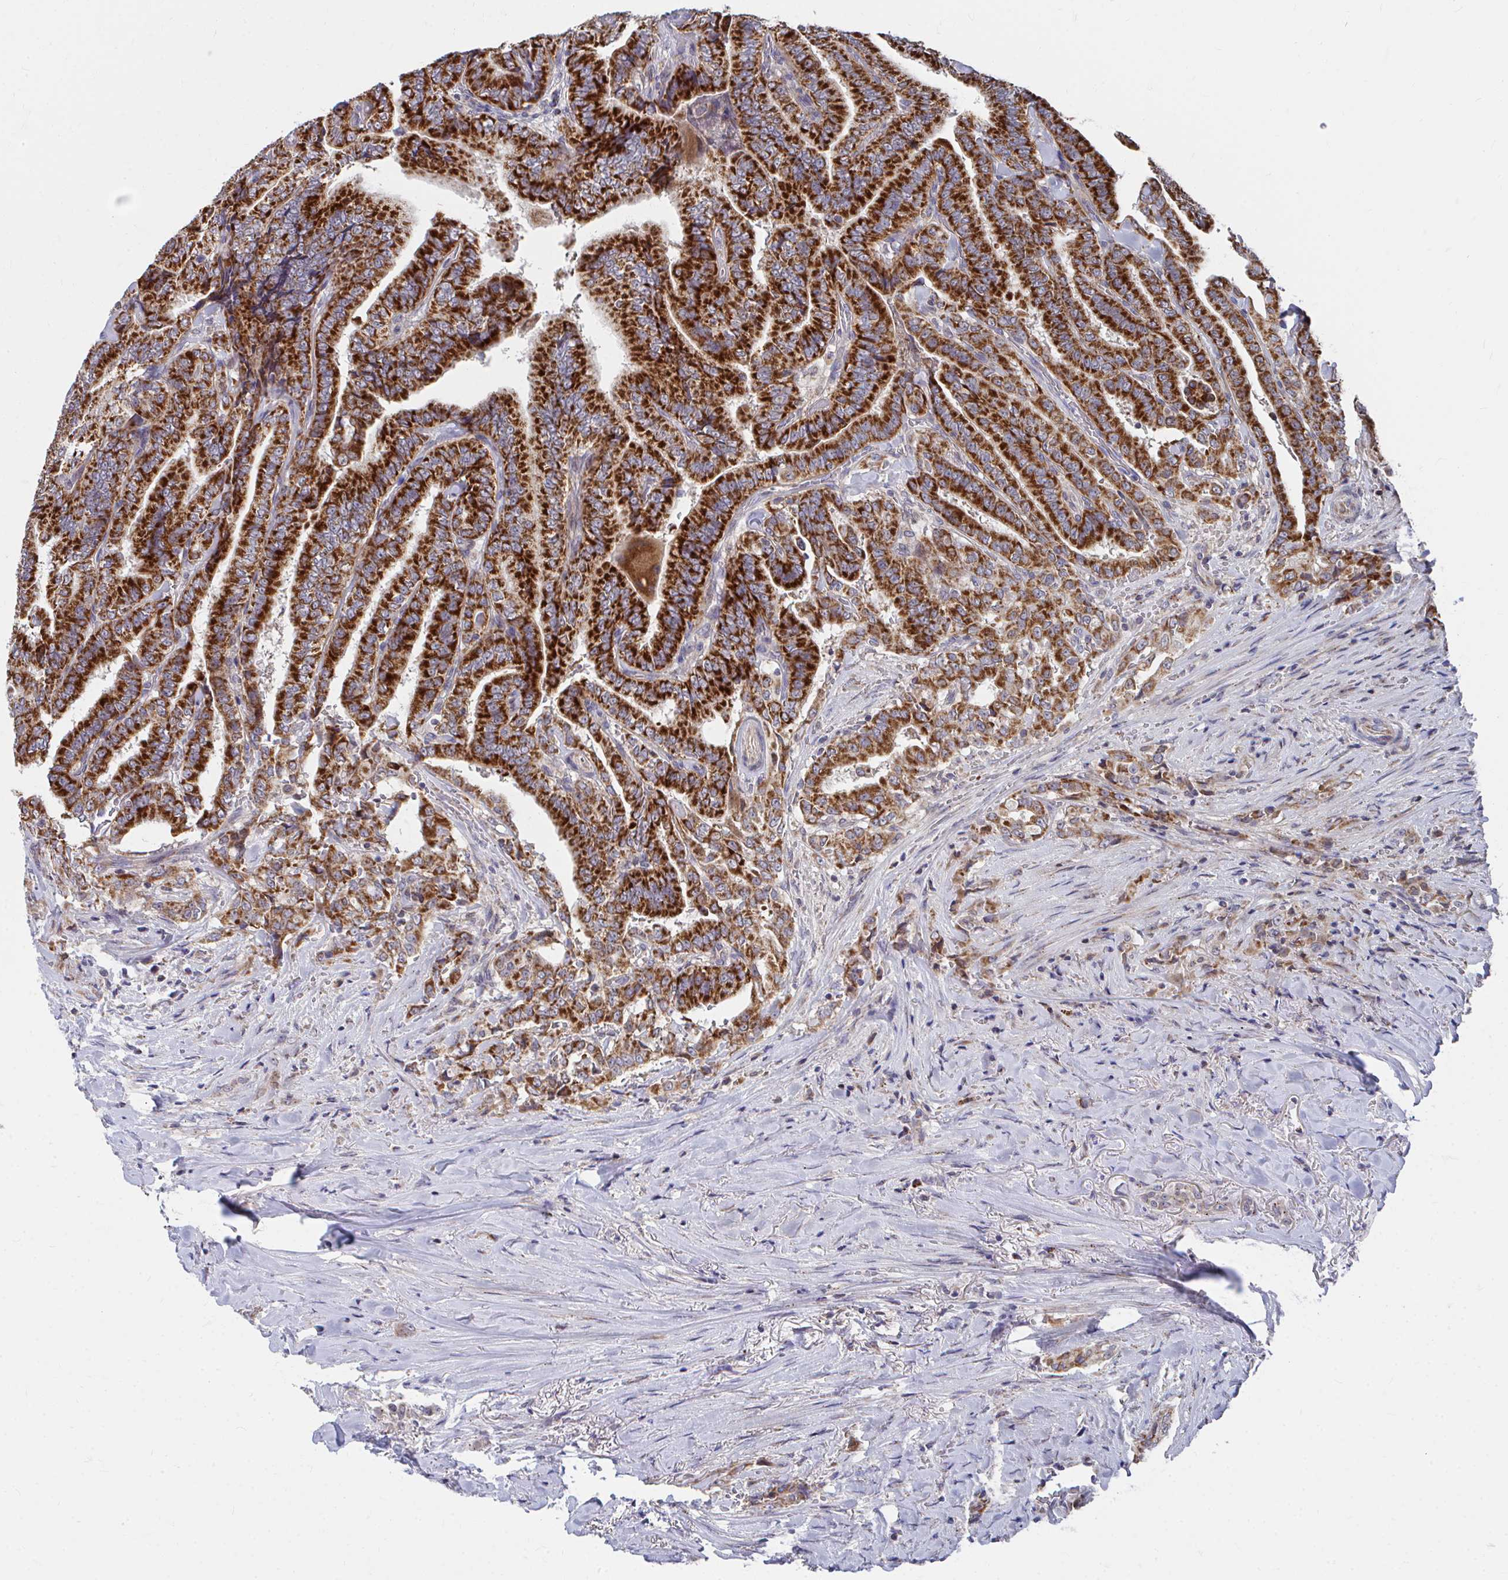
{"staining": {"intensity": "strong", "quantity": ">75%", "location": "cytoplasmic/membranous"}, "tissue": "thyroid cancer", "cell_type": "Tumor cells", "image_type": "cancer", "snomed": [{"axis": "morphology", "description": "Papillary adenocarcinoma, NOS"}, {"axis": "topography", "description": "Thyroid gland"}], "caption": "A brown stain labels strong cytoplasmic/membranous expression of a protein in human thyroid cancer (papillary adenocarcinoma) tumor cells.", "gene": "PEX3", "patient": {"sex": "male", "age": 61}}